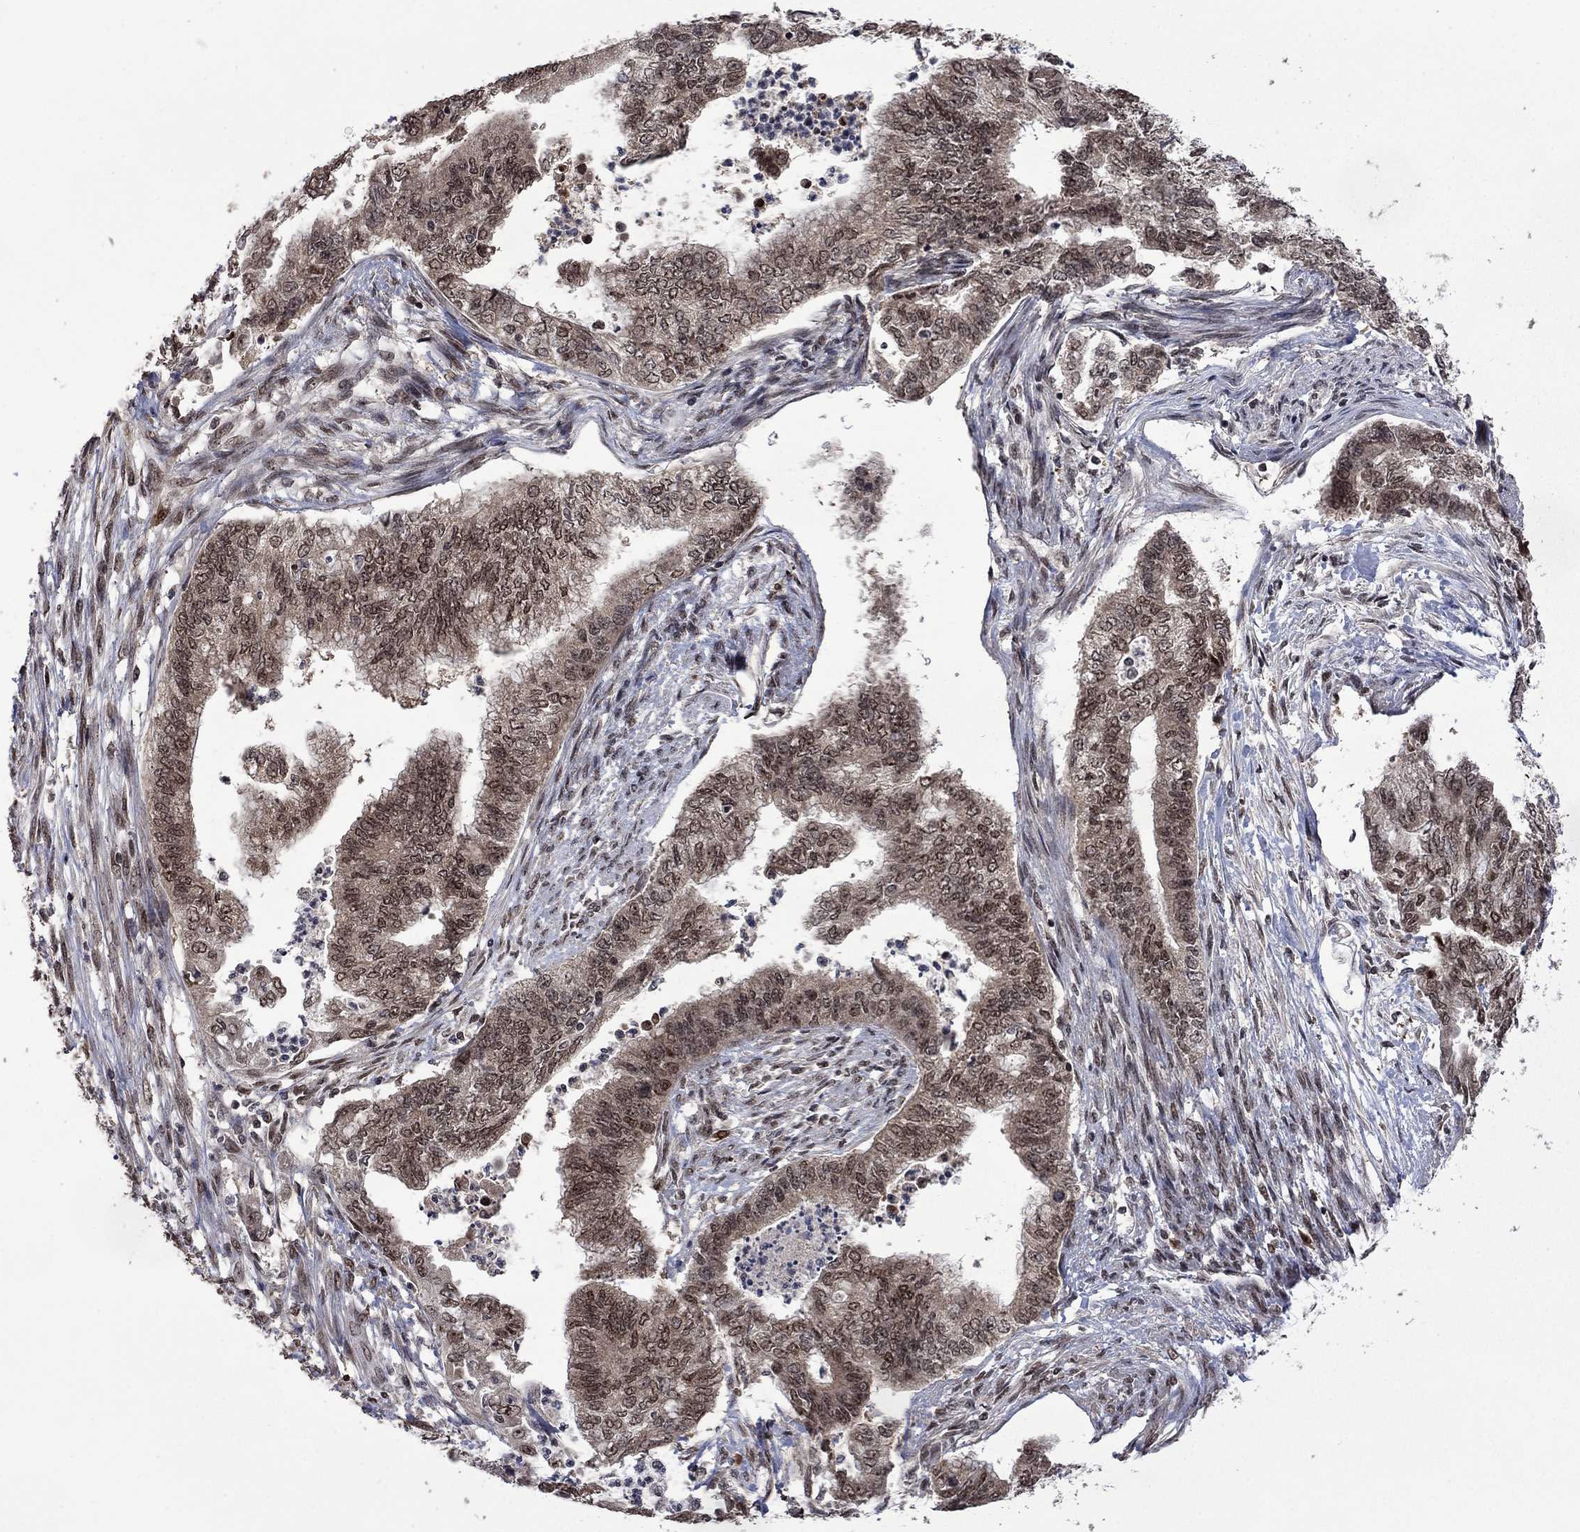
{"staining": {"intensity": "moderate", "quantity": "25%-75%", "location": "cytoplasmic/membranous,nuclear"}, "tissue": "endometrial cancer", "cell_type": "Tumor cells", "image_type": "cancer", "snomed": [{"axis": "morphology", "description": "Adenocarcinoma, NOS"}, {"axis": "topography", "description": "Endometrium"}], "caption": "Immunohistochemical staining of endometrial cancer shows moderate cytoplasmic/membranous and nuclear protein staining in about 25%-75% of tumor cells.", "gene": "FBL", "patient": {"sex": "female", "age": 65}}